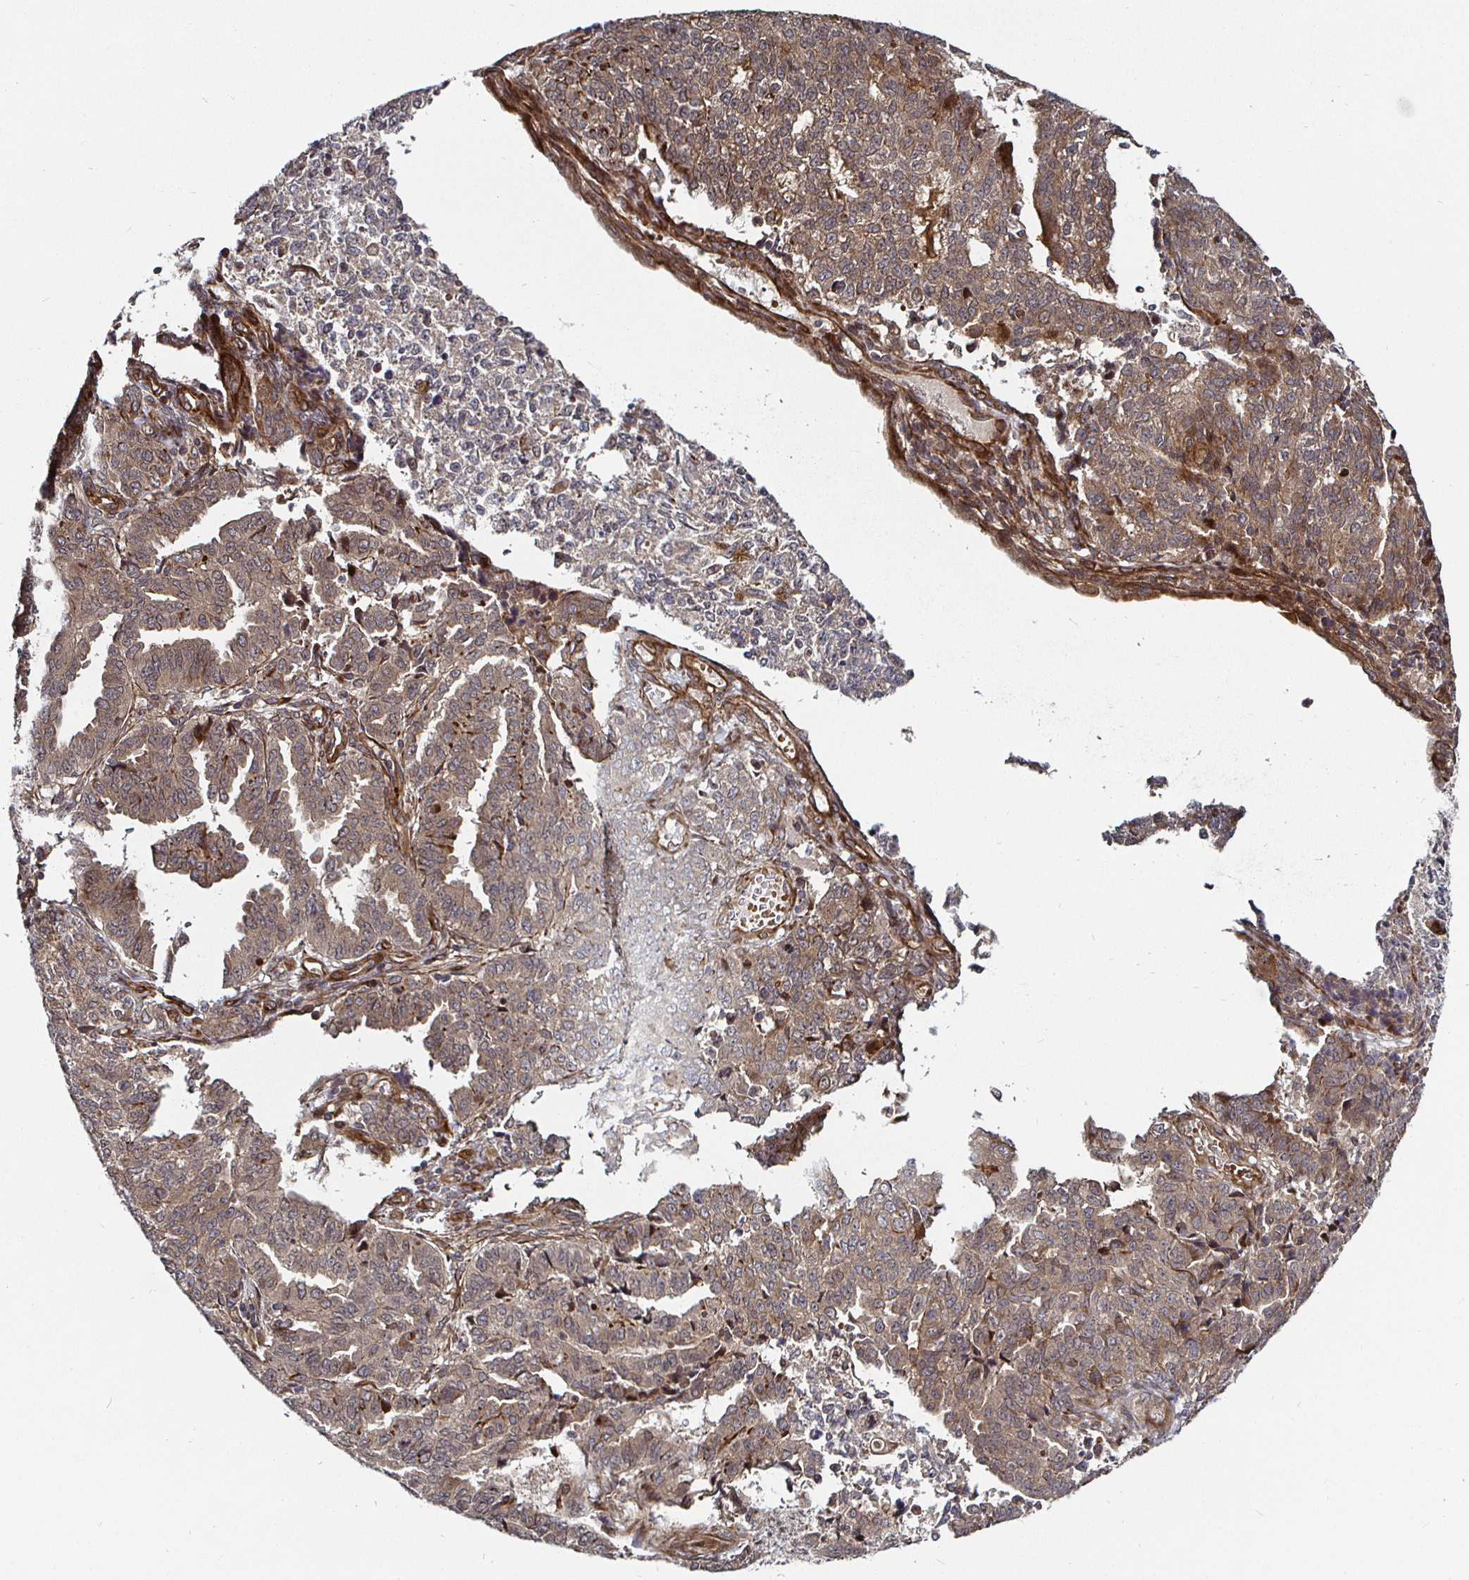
{"staining": {"intensity": "weak", "quantity": "25%-75%", "location": "cytoplasmic/membranous"}, "tissue": "endometrial cancer", "cell_type": "Tumor cells", "image_type": "cancer", "snomed": [{"axis": "morphology", "description": "Adenocarcinoma, NOS"}, {"axis": "topography", "description": "Endometrium"}], "caption": "The immunohistochemical stain shows weak cytoplasmic/membranous positivity in tumor cells of endometrial adenocarcinoma tissue. (Brightfield microscopy of DAB IHC at high magnification).", "gene": "TBKBP1", "patient": {"sex": "female", "age": 50}}